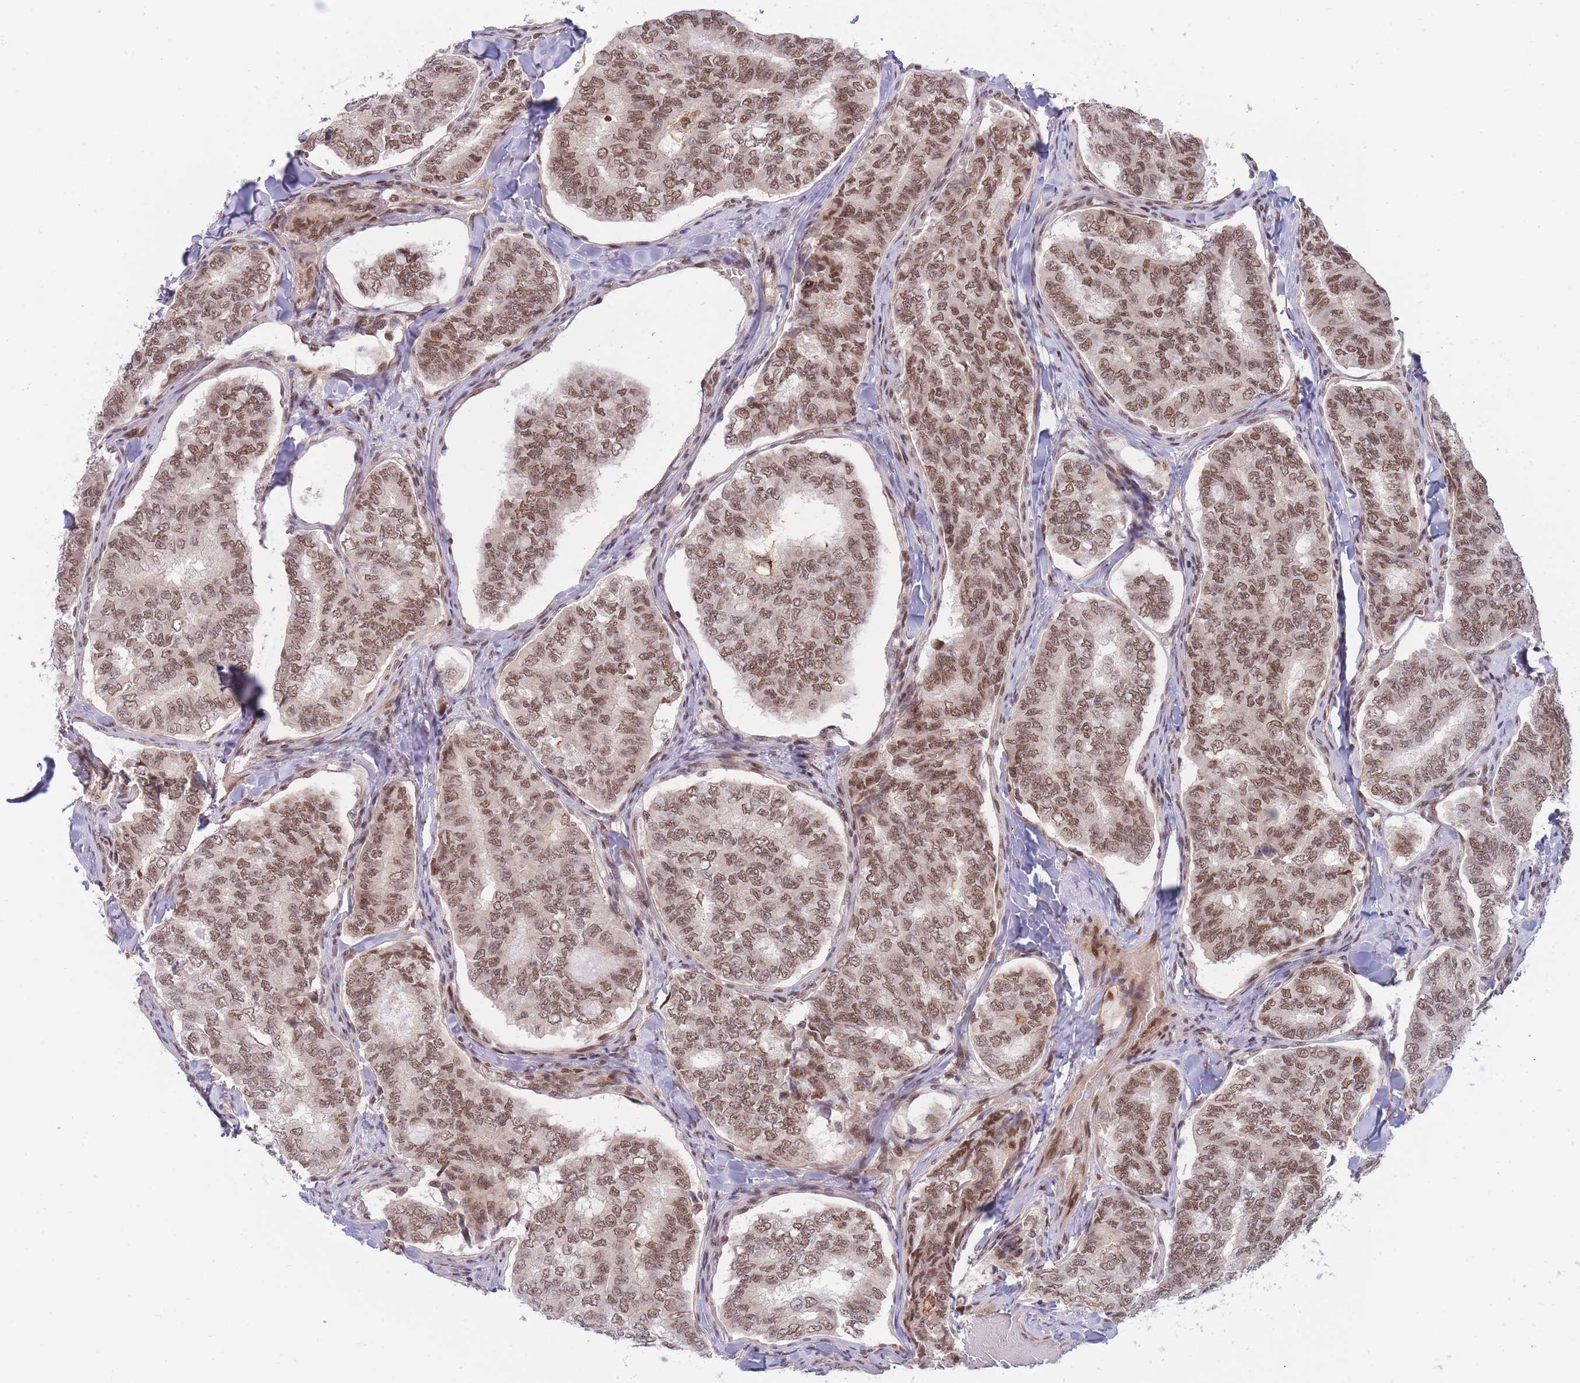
{"staining": {"intensity": "moderate", "quantity": ">75%", "location": "nuclear"}, "tissue": "thyroid cancer", "cell_type": "Tumor cells", "image_type": "cancer", "snomed": [{"axis": "morphology", "description": "Papillary adenocarcinoma, NOS"}, {"axis": "topography", "description": "Thyroid gland"}], "caption": "Protein positivity by immunohistochemistry reveals moderate nuclear staining in approximately >75% of tumor cells in papillary adenocarcinoma (thyroid).", "gene": "BOD1L1", "patient": {"sex": "female", "age": 35}}